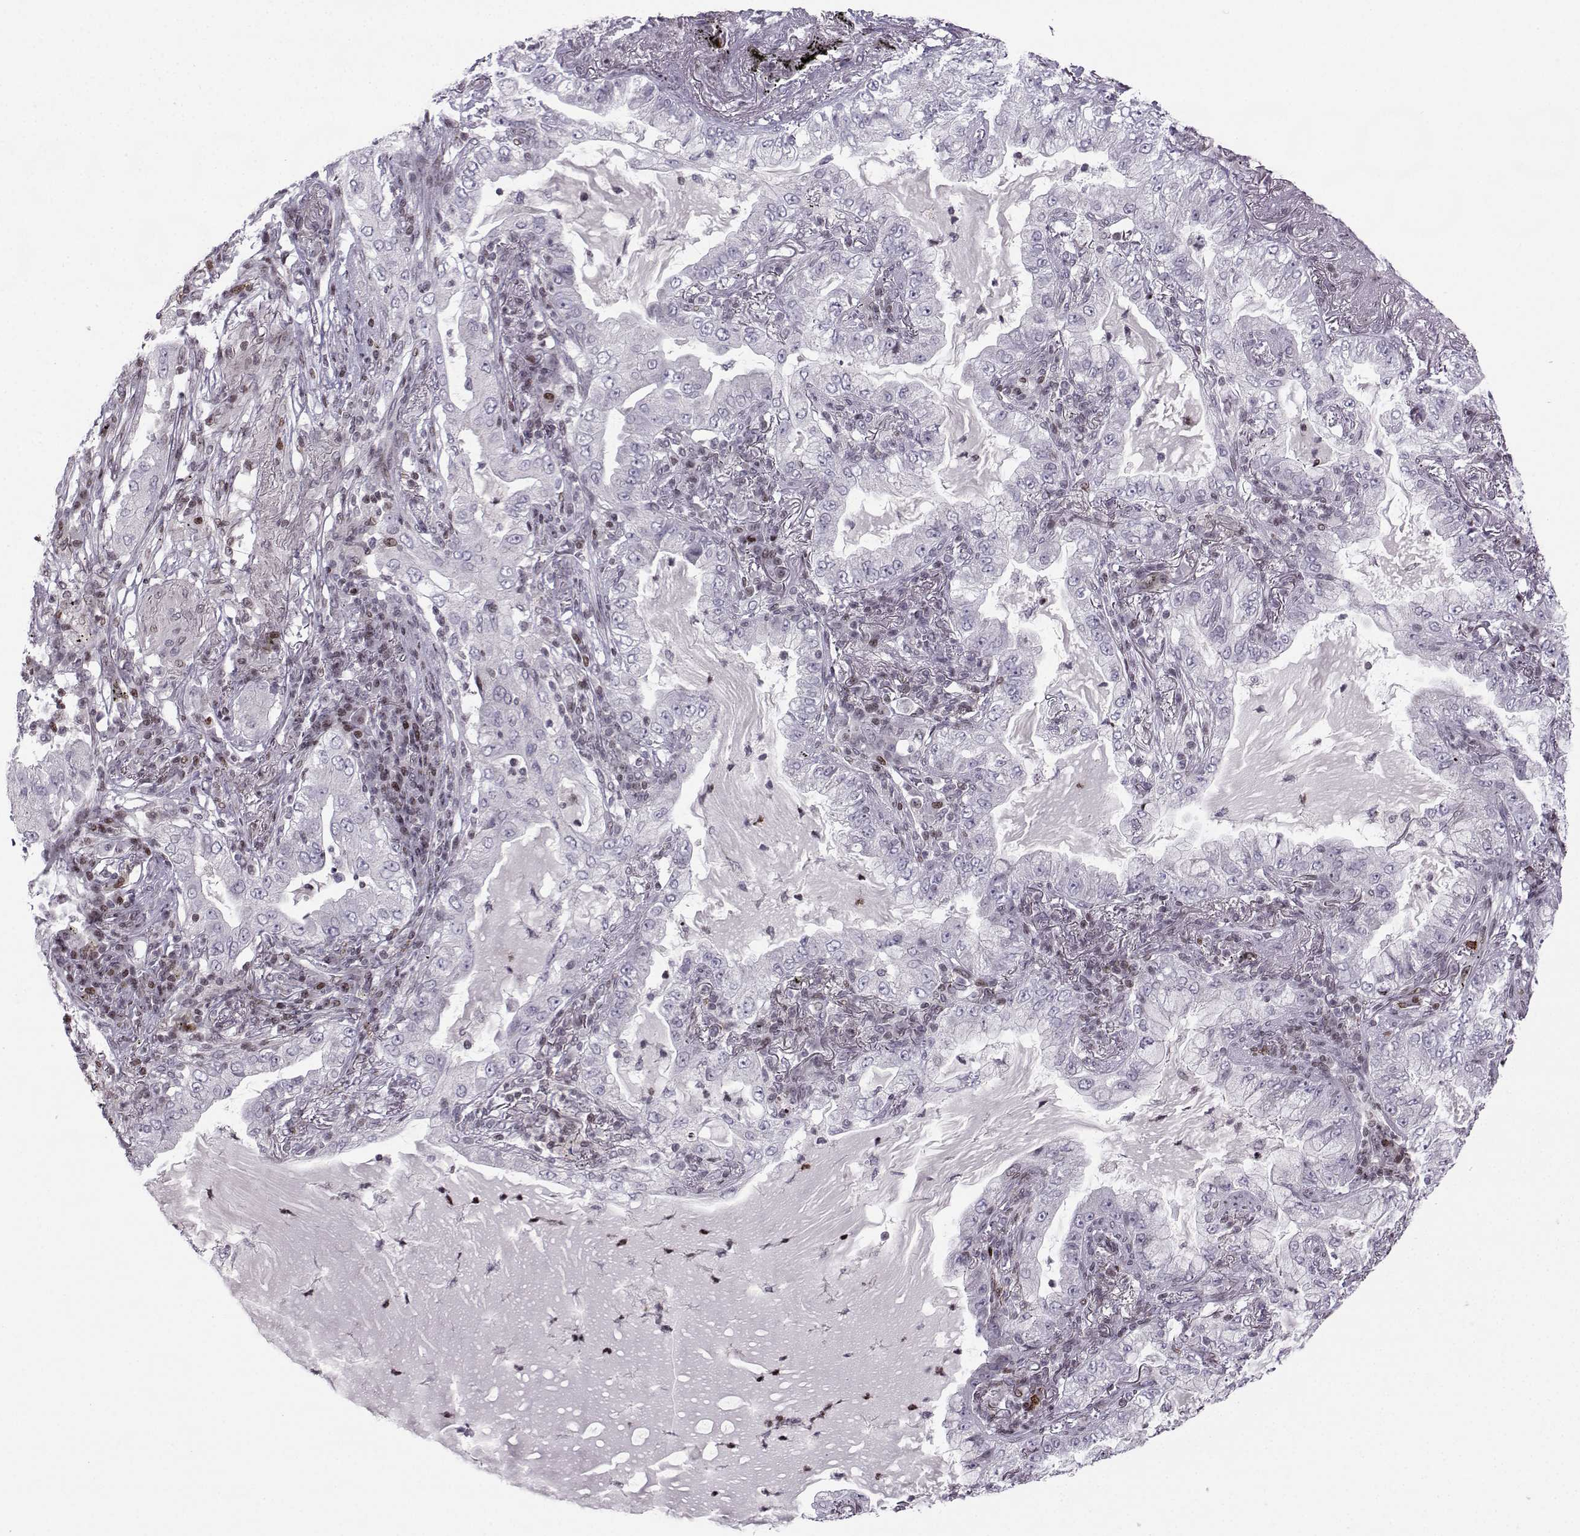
{"staining": {"intensity": "negative", "quantity": "none", "location": "none"}, "tissue": "lung cancer", "cell_type": "Tumor cells", "image_type": "cancer", "snomed": [{"axis": "morphology", "description": "Adenocarcinoma, NOS"}, {"axis": "topography", "description": "Lung"}], "caption": "Lung cancer (adenocarcinoma) stained for a protein using immunohistochemistry (IHC) exhibits no expression tumor cells.", "gene": "ZNF19", "patient": {"sex": "female", "age": 73}}